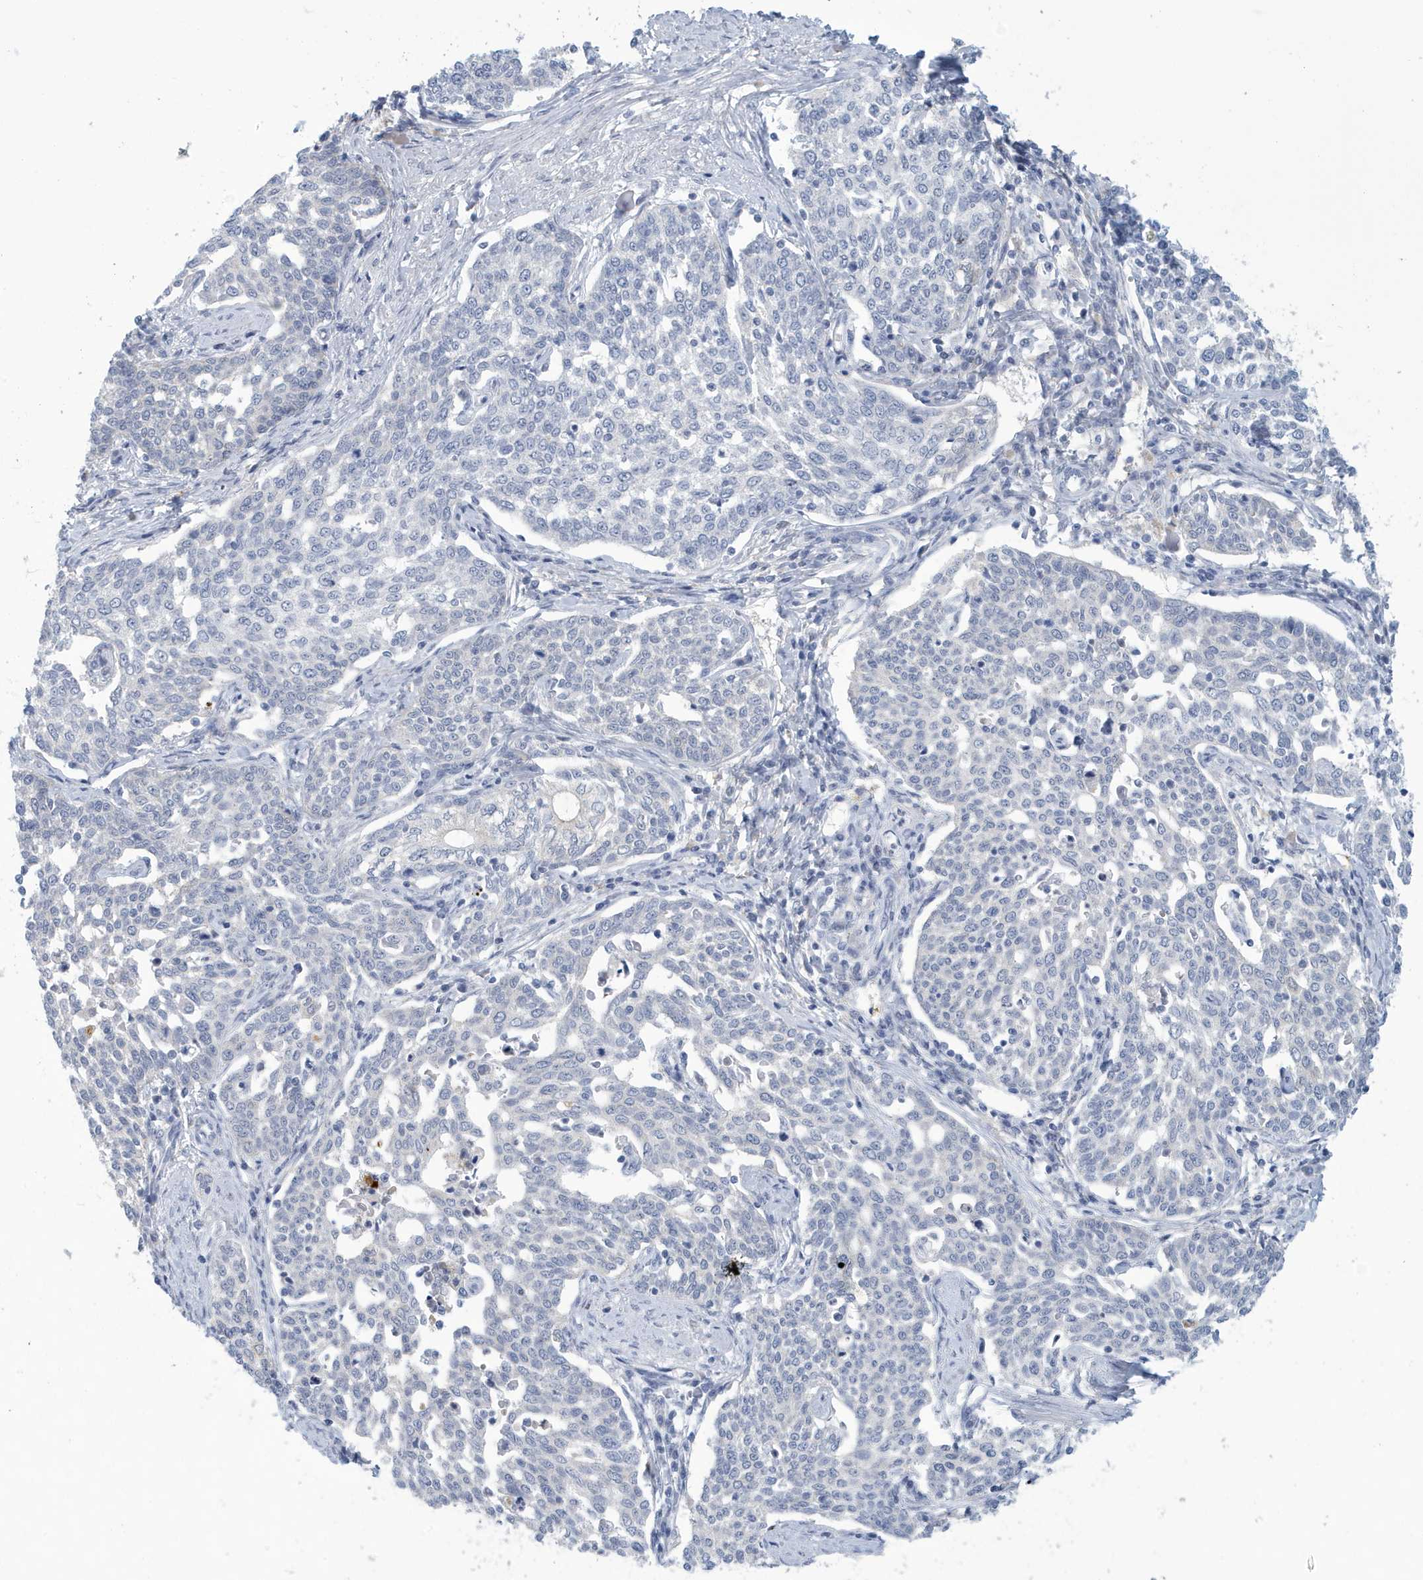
{"staining": {"intensity": "negative", "quantity": "none", "location": "none"}, "tissue": "cervical cancer", "cell_type": "Tumor cells", "image_type": "cancer", "snomed": [{"axis": "morphology", "description": "Squamous cell carcinoma, NOS"}, {"axis": "topography", "description": "Cervix"}], "caption": "Cervical squamous cell carcinoma stained for a protein using immunohistochemistry (IHC) exhibits no positivity tumor cells.", "gene": "VTA1", "patient": {"sex": "female", "age": 34}}